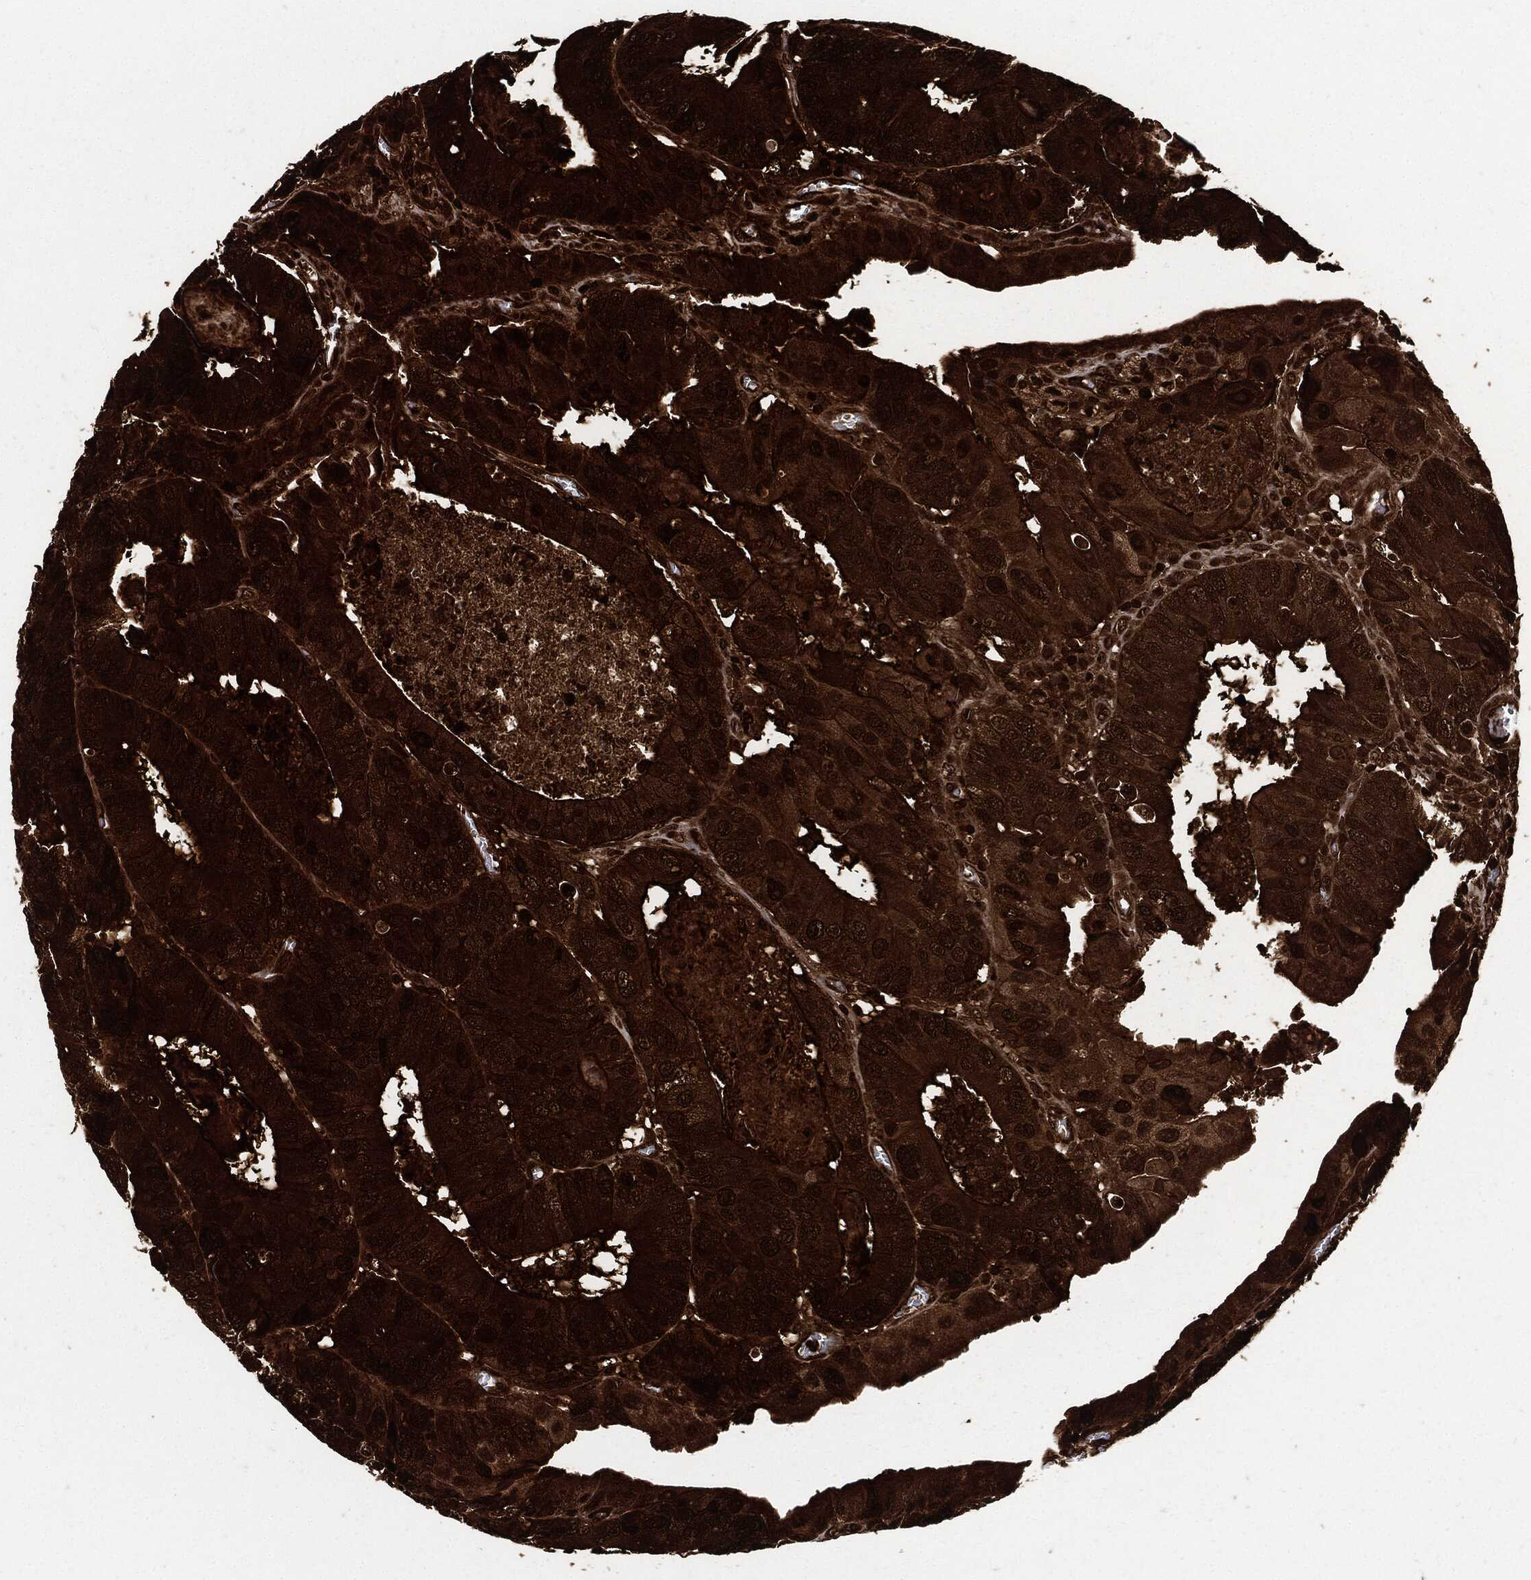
{"staining": {"intensity": "strong", "quantity": ">75%", "location": "cytoplasmic/membranous"}, "tissue": "colorectal cancer", "cell_type": "Tumor cells", "image_type": "cancer", "snomed": [{"axis": "morphology", "description": "Adenocarcinoma, NOS"}, {"axis": "topography", "description": "Colon"}], "caption": "Brown immunohistochemical staining in colorectal cancer (adenocarcinoma) shows strong cytoplasmic/membranous staining in about >75% of tumor cells. (IHC, brightfield microscopy, high magnification).", "gene": "YWHAB", "patient": {"sex": "female", "age": 86}}